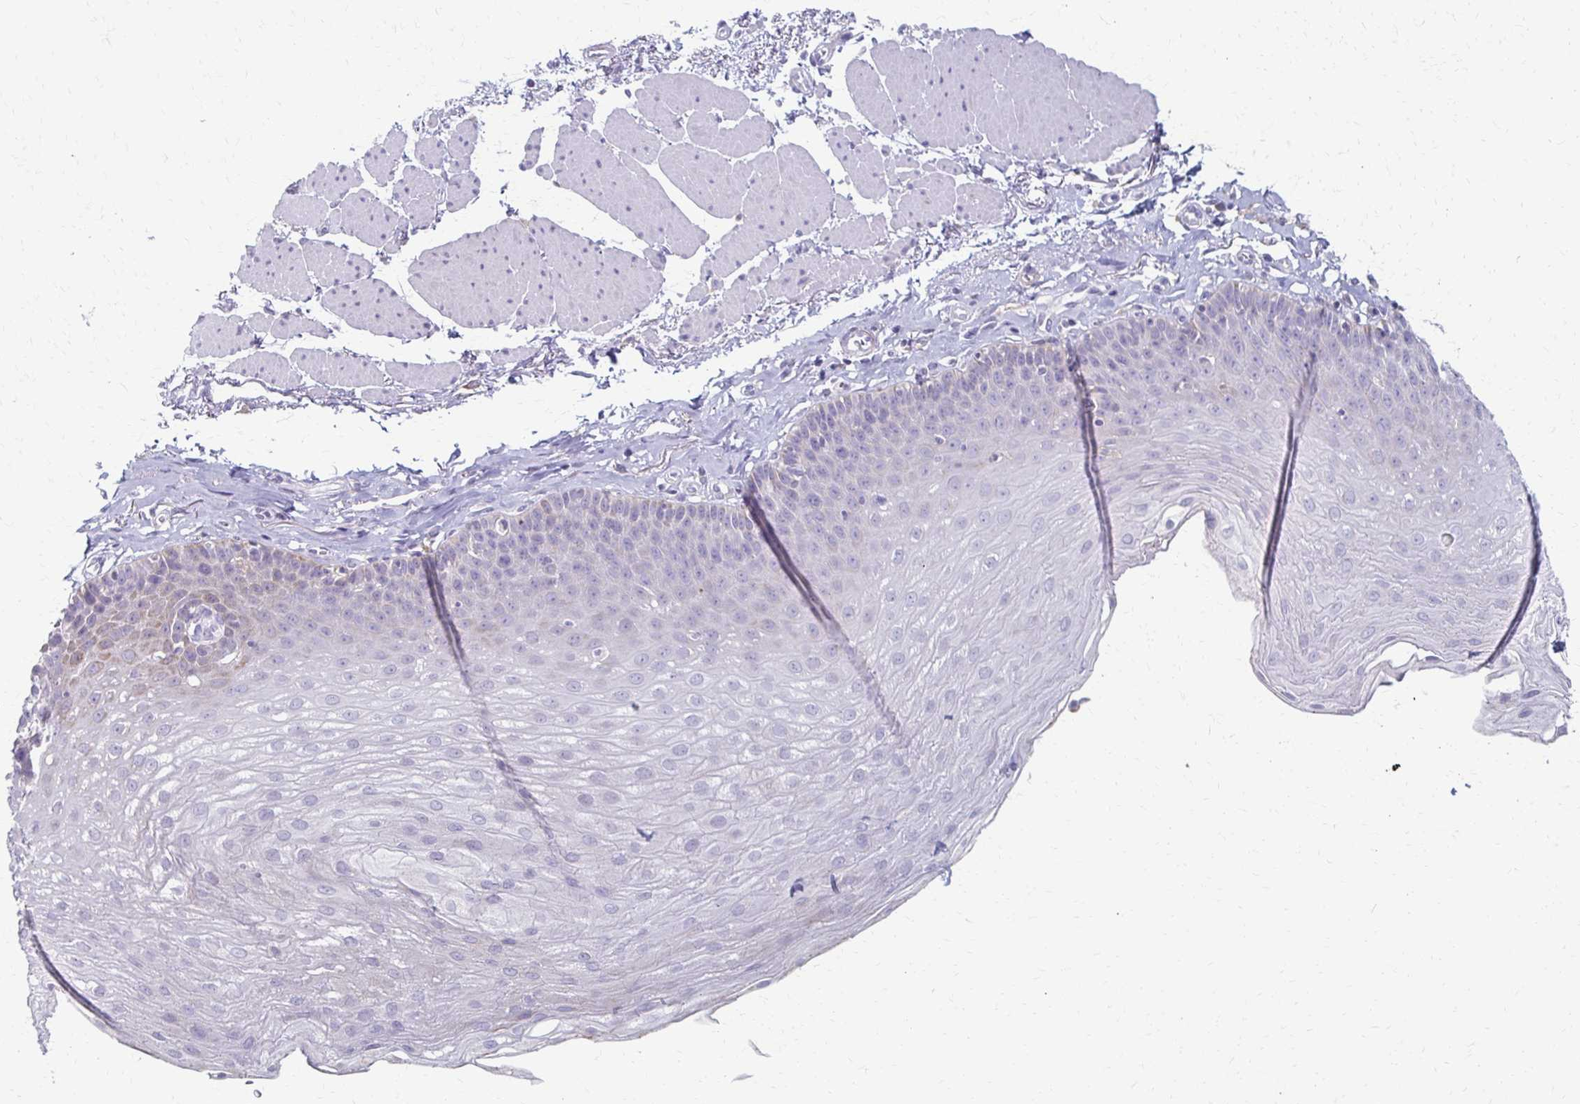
{"staining": {"intensity": "negative", "quantity": "none", "location": "none"}, "tissue": "esophagus", "cell_type": "Squamous epithelial cells", "image_type": "normal", "snomed": [{"axis": "morphology", "description": "Normal tissue, NOS"}, {"axis": "topography", "description": "Esophagus"}], "caption": "Photomicrograph shows no significant protein staining in squamous epithelial cells of unremarkable esophagus.", "gene": "FCGR2A", "patient": {"sex": "female", "age": 81}}